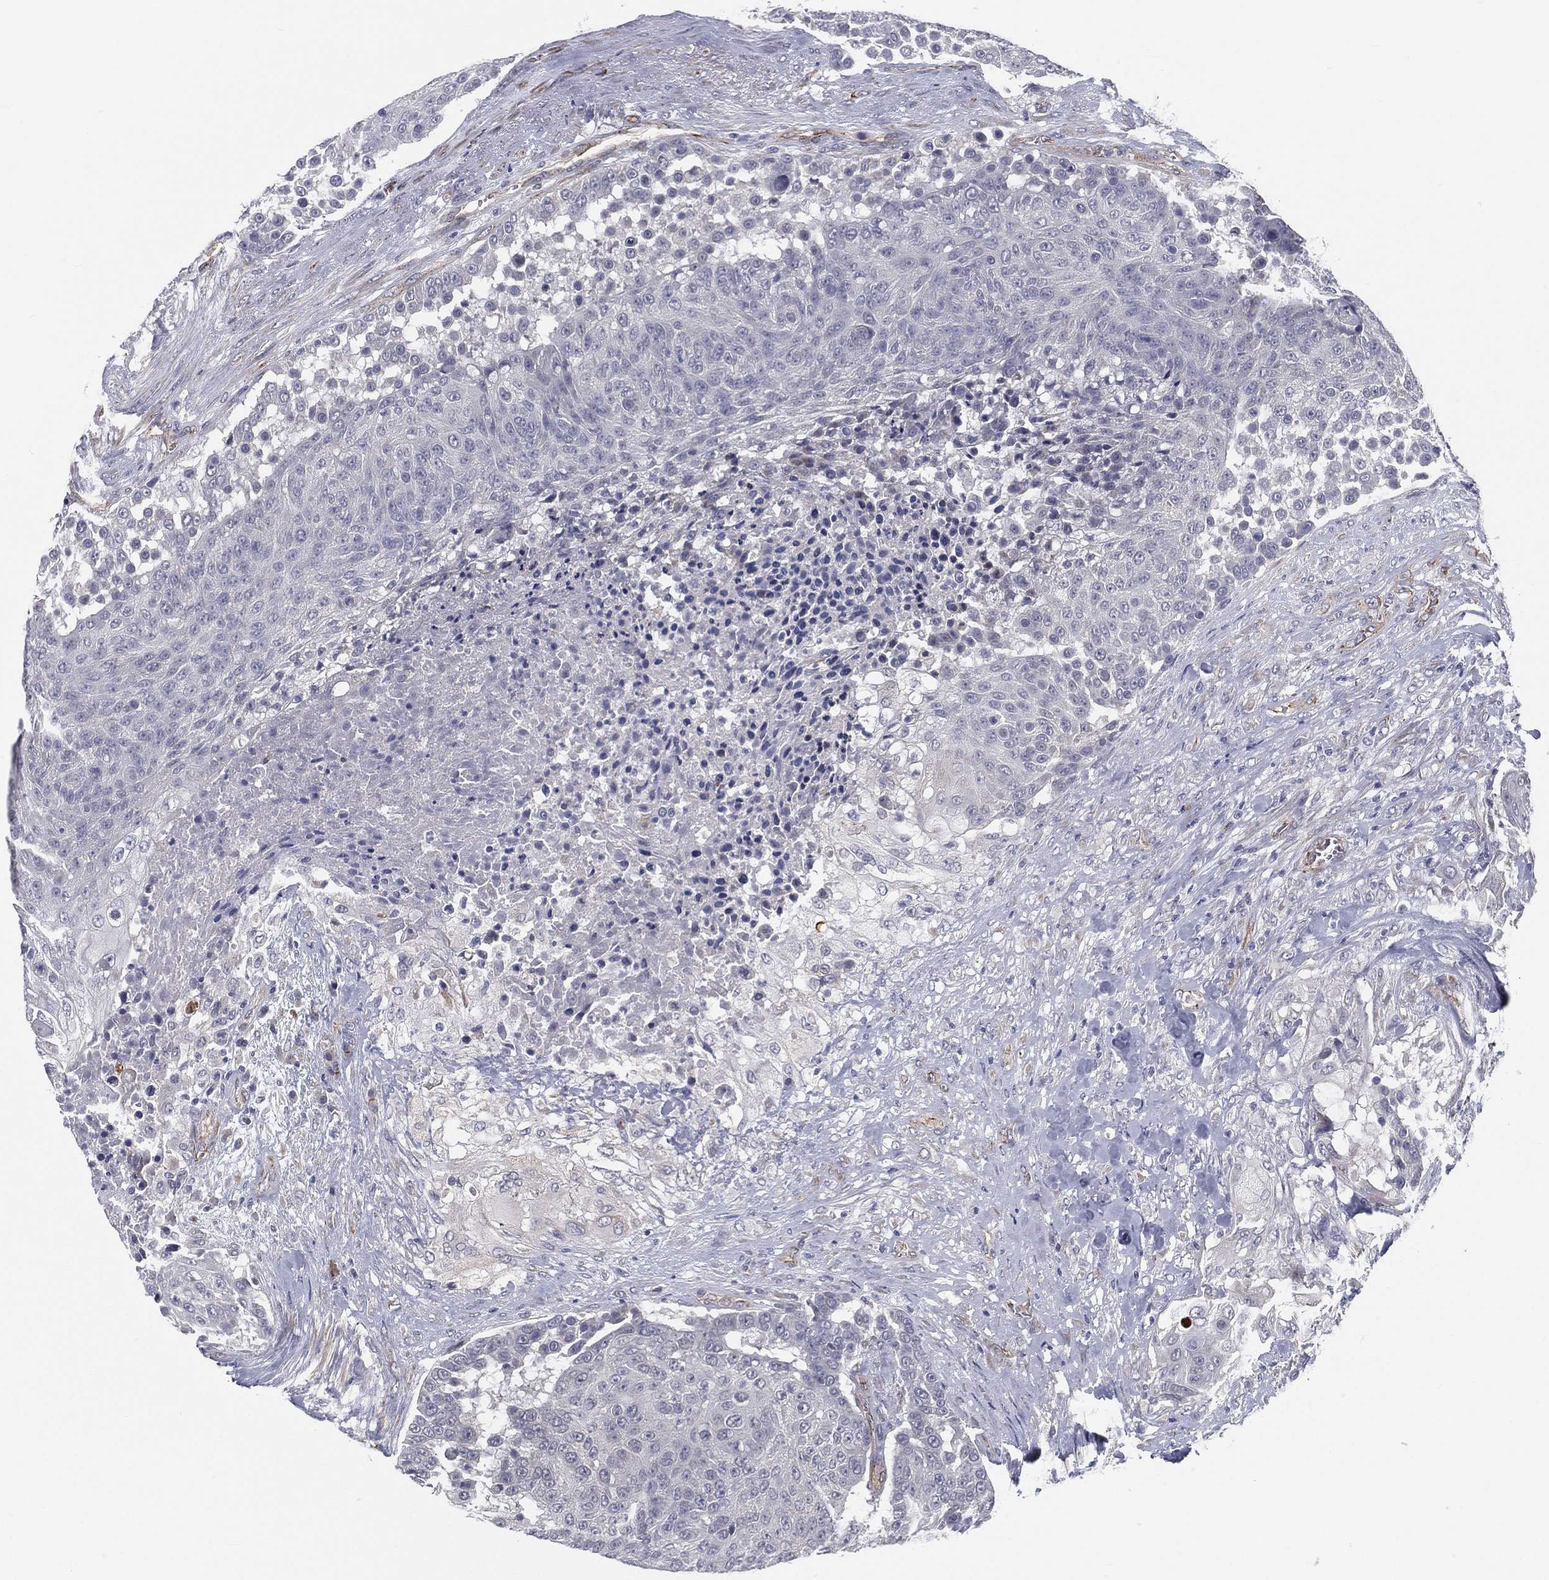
{"staining": {"intensity": "negative", "quantity": "none", "location": "none"}, "tissue": "urothelial cancer", "cell_type": "Tumor cells", "image_type": "cancer", "snomed": [{"axis": "morphology", "description": "Urothelial carcinoma, High grade"}, {"axis": "topography", "description": "Urinary bladder"}], "caption": "IHC of urothelial cancer reveals no staining in tumor cells.", "gene": "LRRC56", "patient": {"sex": "female", "age": 63}}